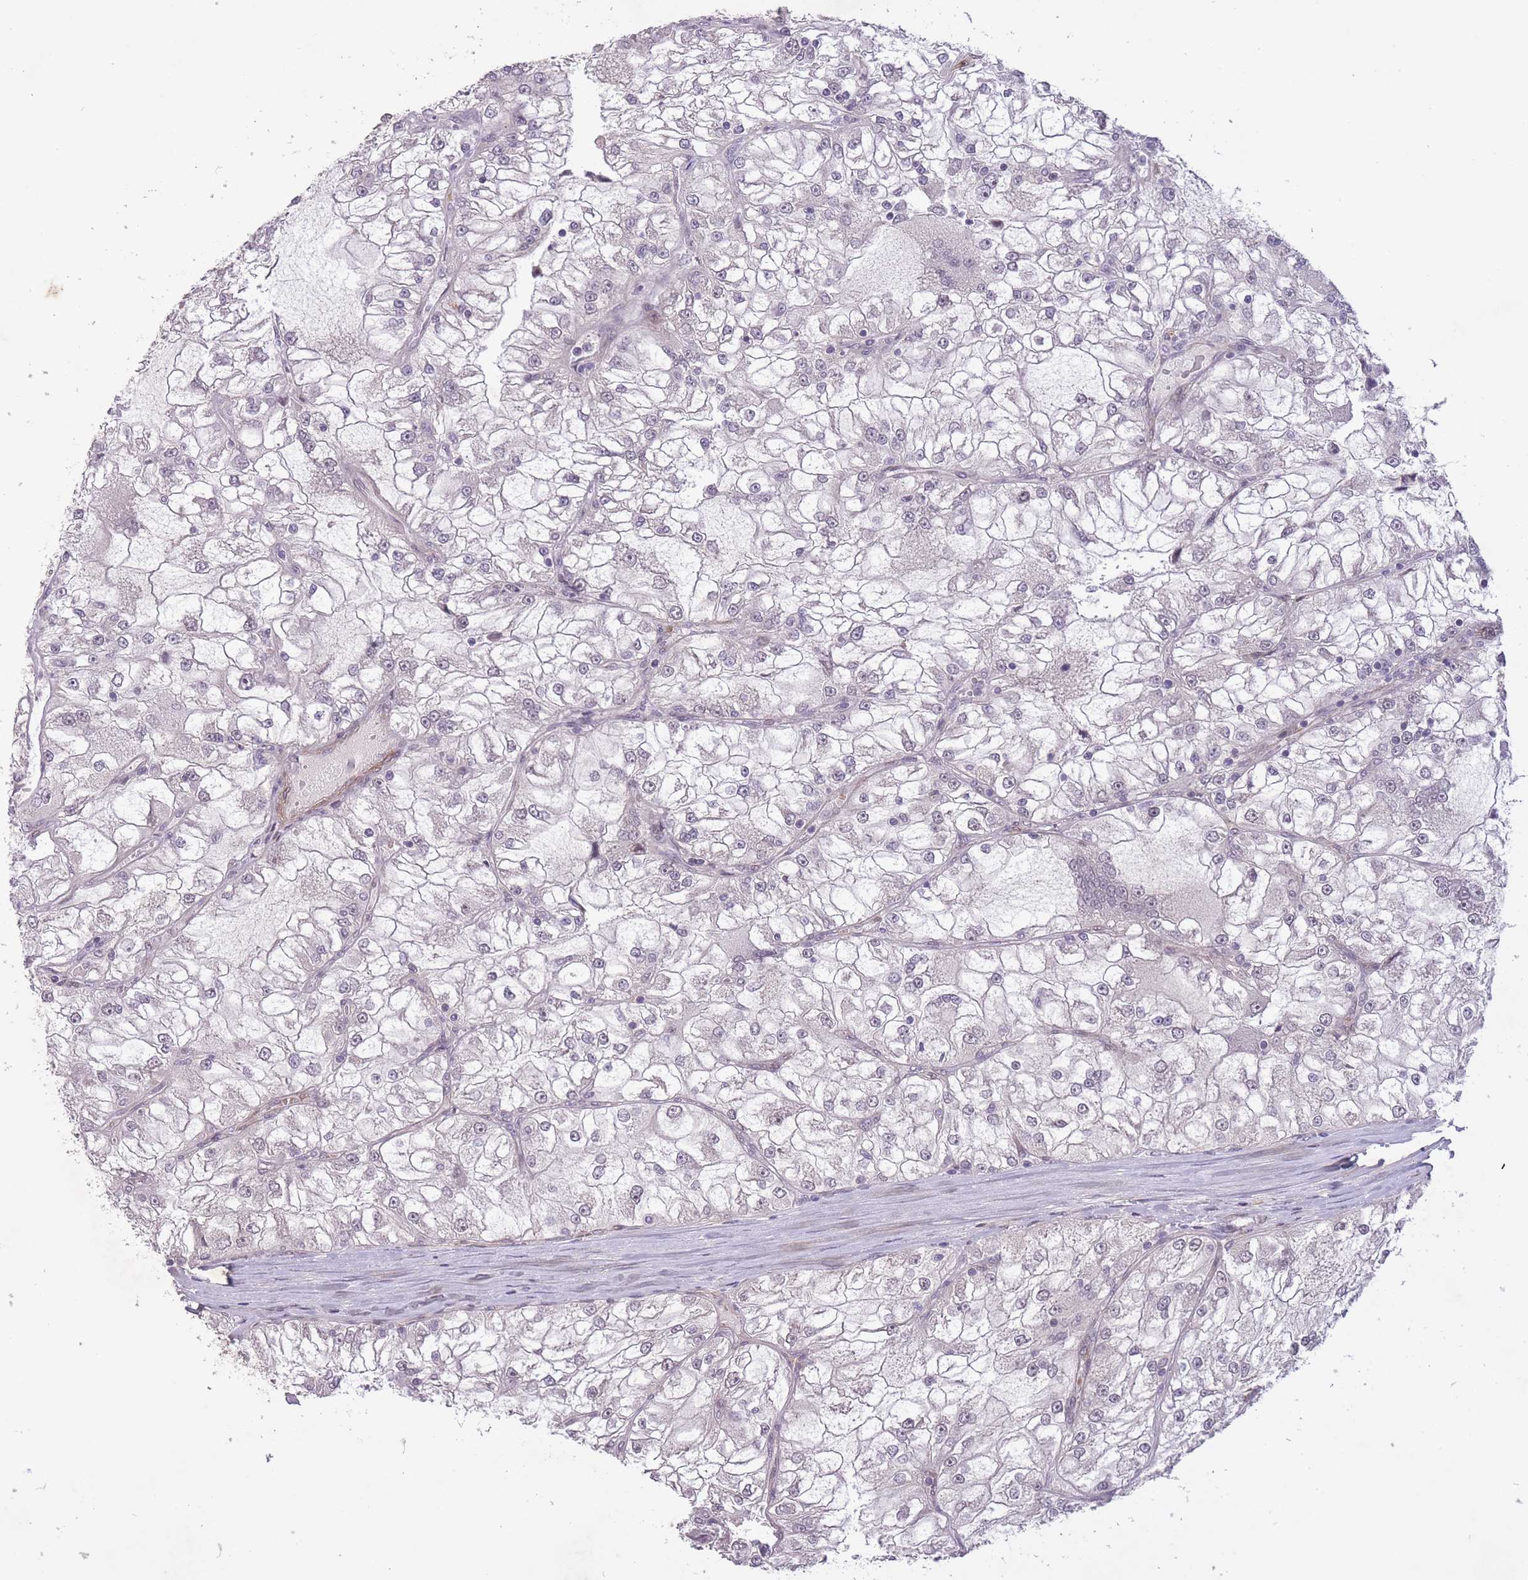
{"staining": {"intensity": "negative", "quantity": "none", "location": "none"}, "tissue": "renal cancer", "cell_type": "Tumor cells", "image_type": "cancer", "snomed": [{"axis": "morphology", "description": "Adenocarcinoma, NOS"}, {"axis": "topography", "description": "Kidney"}], "caption": "This is an immunohistochemistry micrograph of renal cancer. There is no staining in tumor cells.", "gene": "CBX6", "patient": {"sex": "female", "age": 72}}